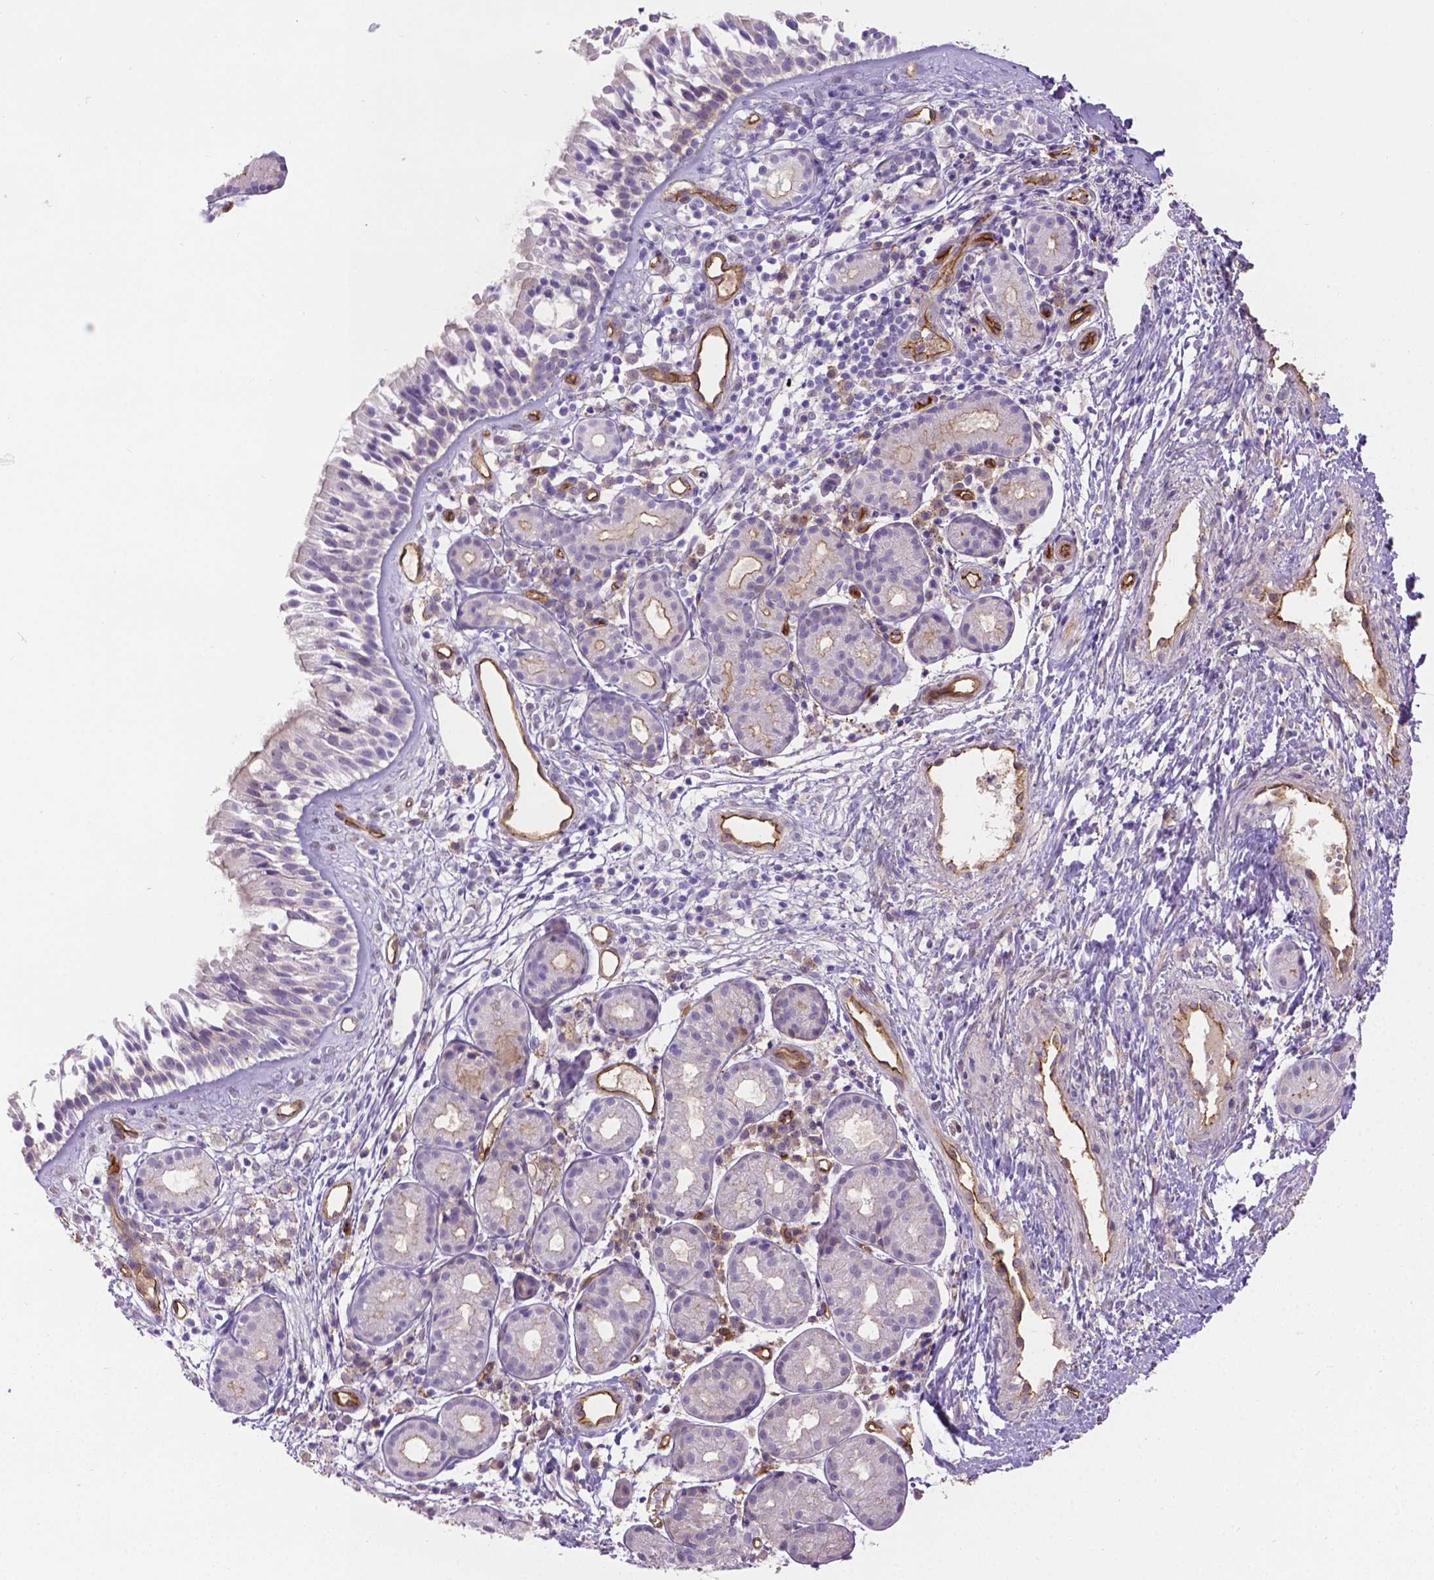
{"staining": {"intensity": "negative", "quantity": "none", "location": "none"}, "tissue": "nasopharynx", "cell_type": "Respiratory epithelial cells", "image_type": "normal", "snomed": [{"axis": "morphology", "description": "Normal tissue, NOS"}, {"axis": "topography", "description": "Nasopharynx"}], "caption": "Respiratory epithelial cells show no significant positivity in unremarkable nasopharynx. Brightfield microscopy of immunohistochemistry (IHC) stained with DAB (brown) and hematoxylin (blue), captured at high magnification.", "gene": "CLIC4", "patient": {"sex": "male", "age": 58}}